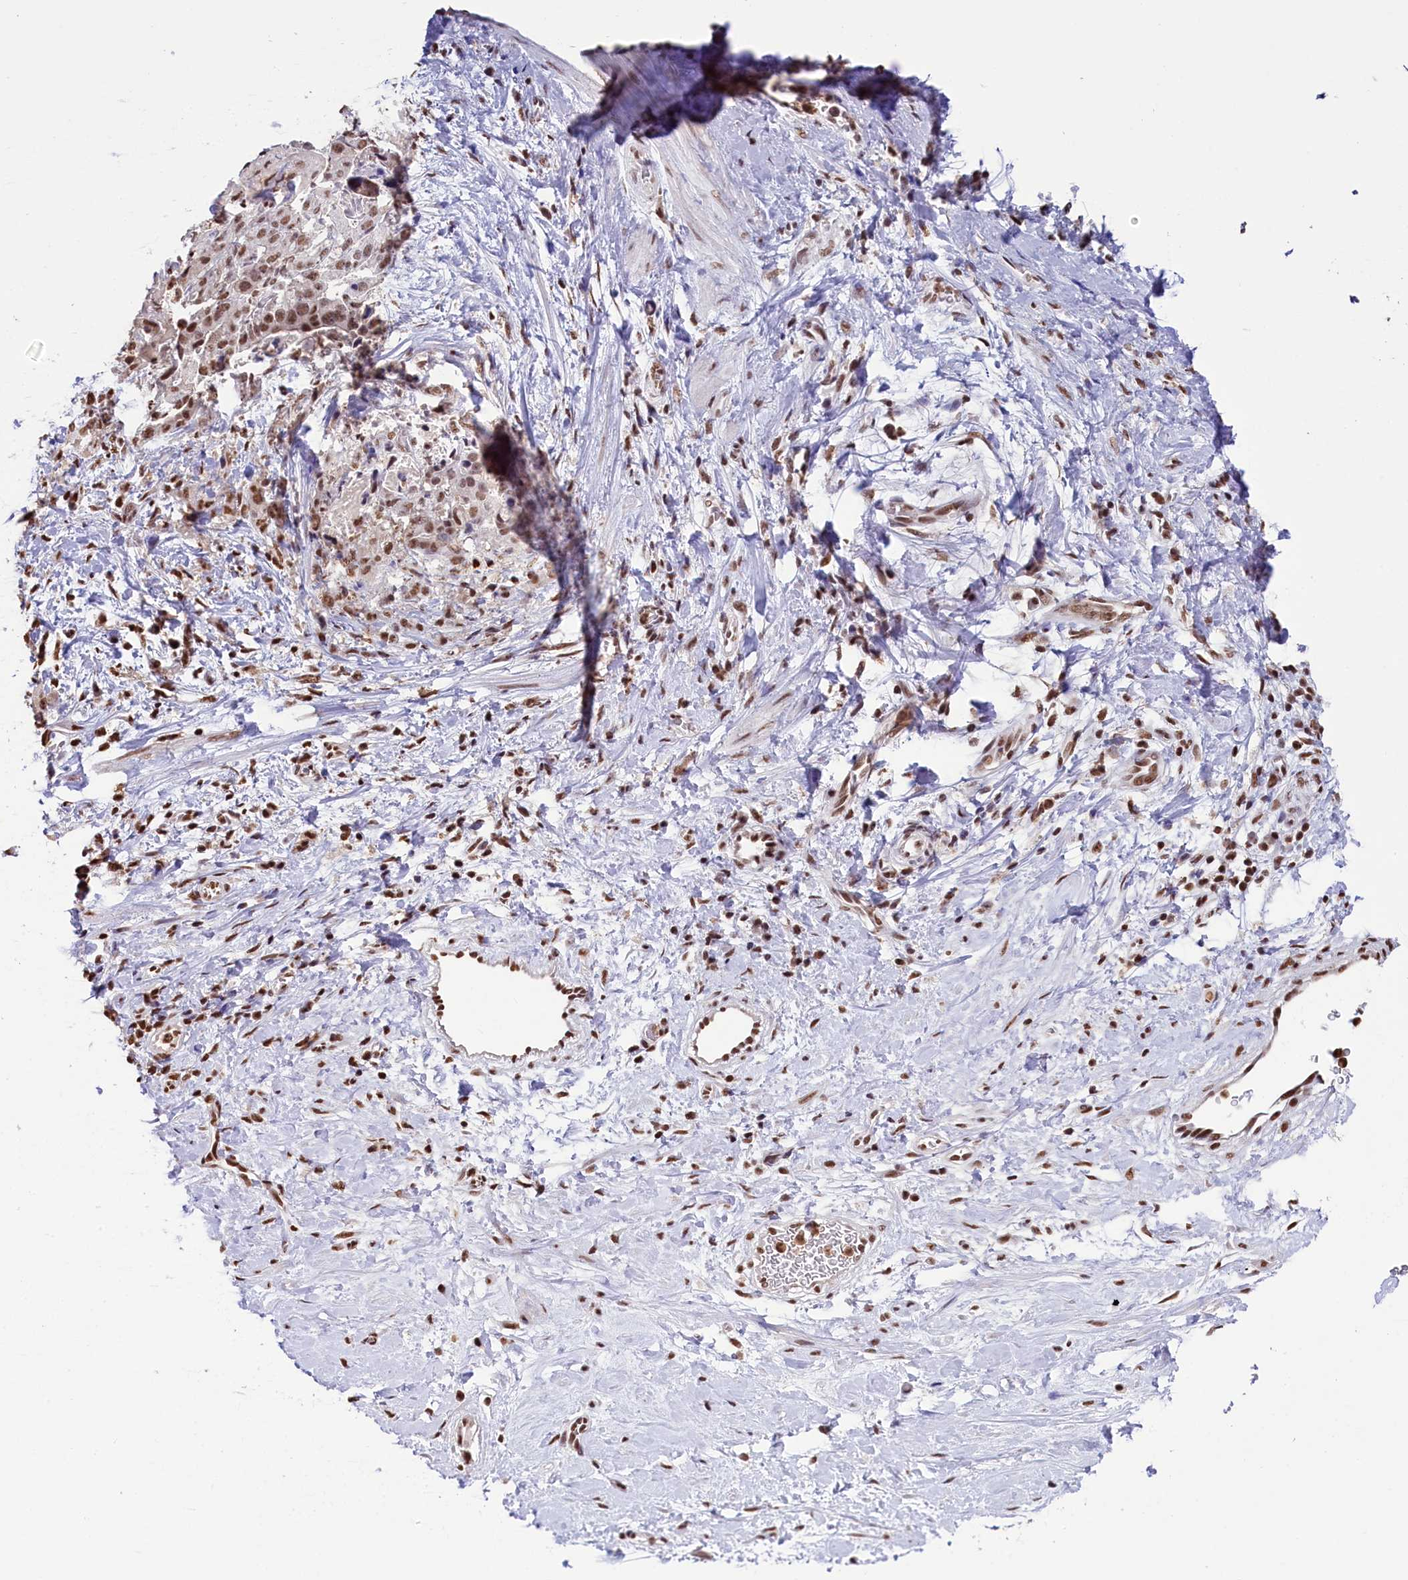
{"staining": {"intensity": "moderate", "quantity": ">75%", "location": "nuclear"}, "tissue": "stomach cancer", "cell_type": "Tumor cells", "image_type": "cancer", "snomed": [{"axis": "morphology", "description": "Adenocarcinoma, NOS"}, {"axis": "topography", "description": "Stomach"}], "caption": "Human stomach cancer (adenocarcinoma) stained with a protein marker reveals moderate staining in tumor cells.", "gene": "SNRPD2", "patient": {"sex": "male", "age": 48}}